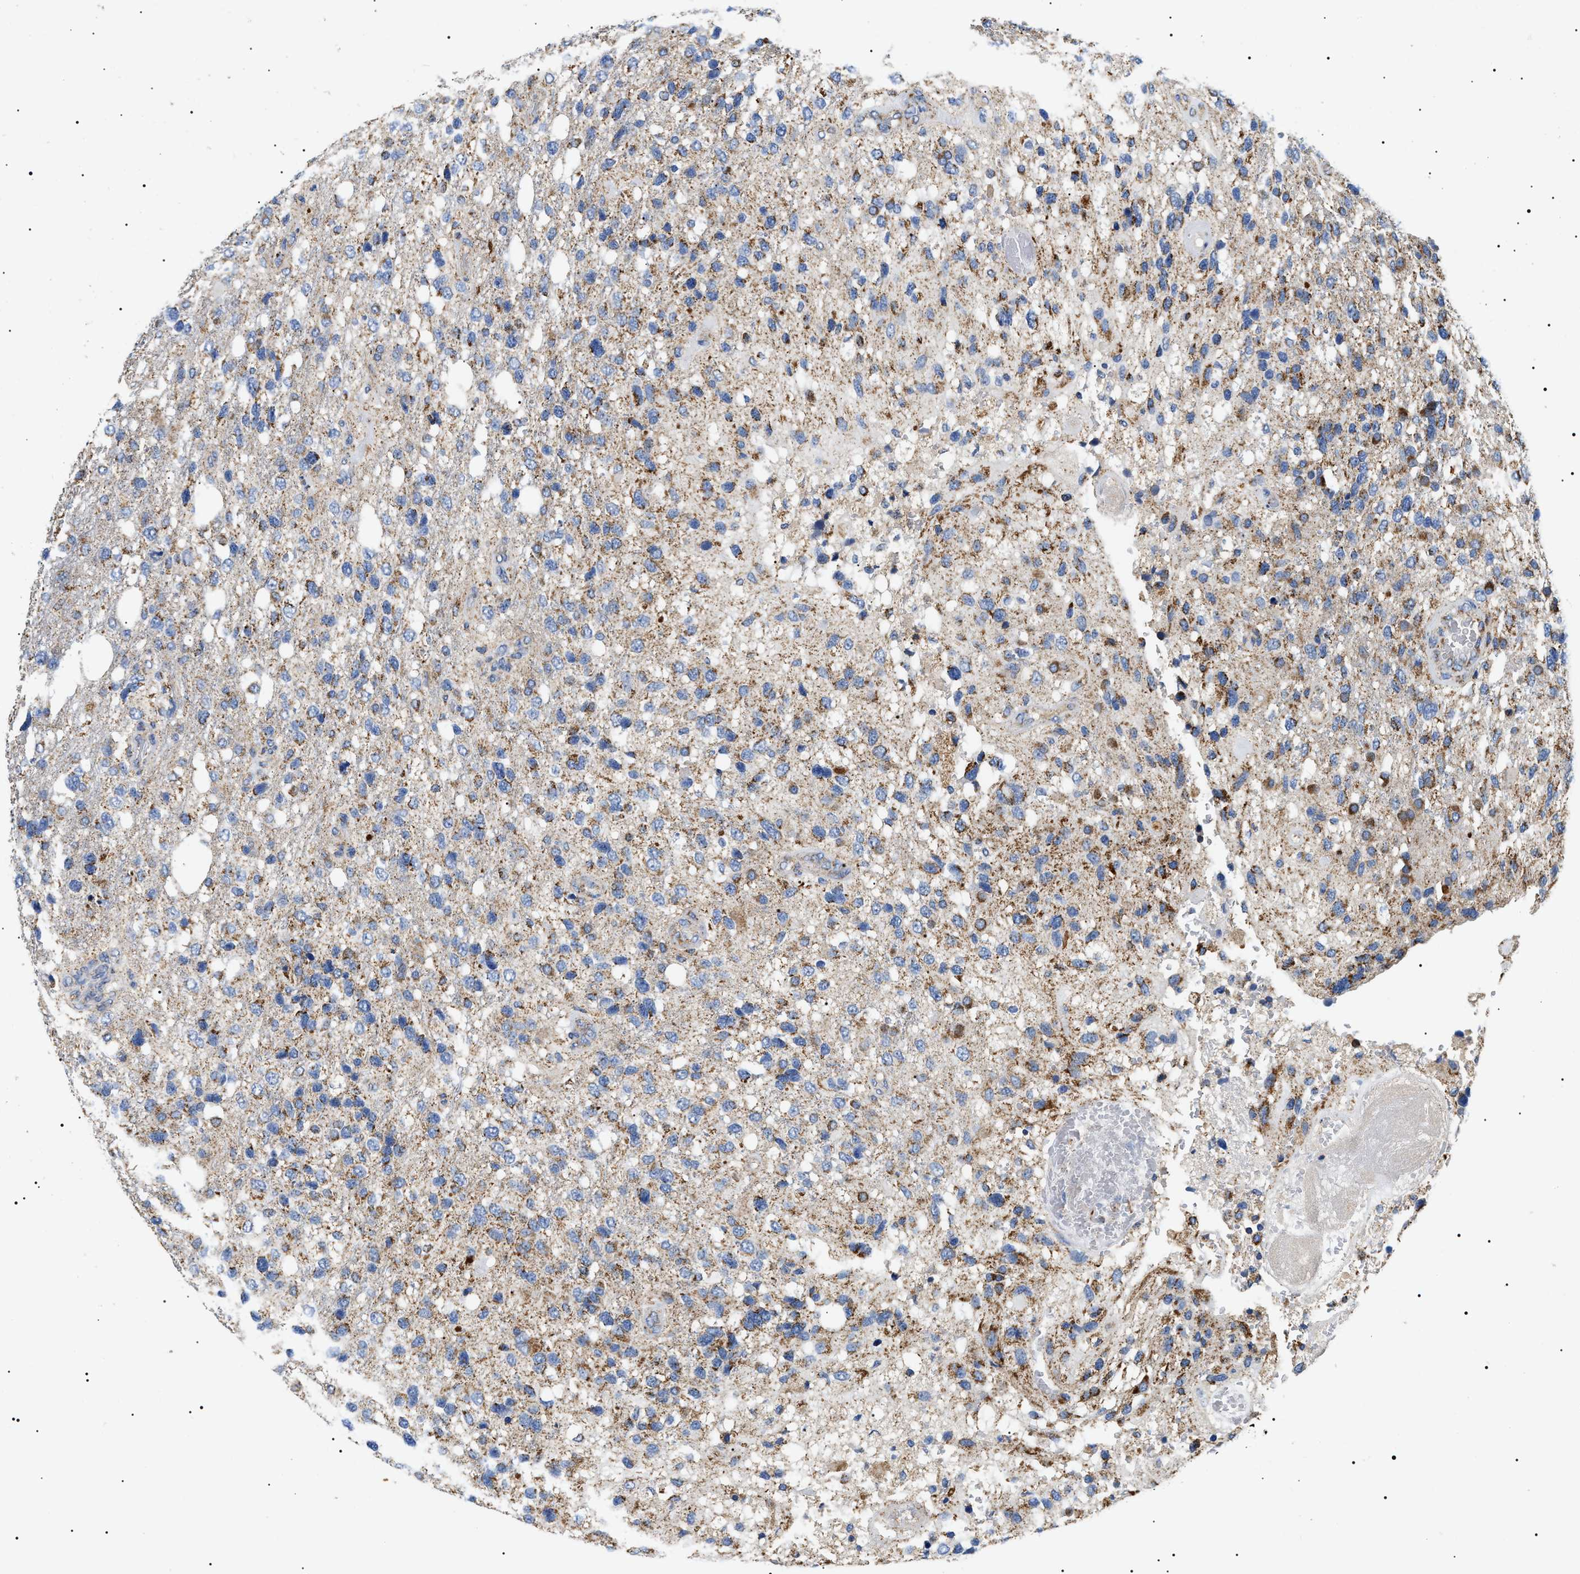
{"staining": {"intensity": "moderate", "quantity": "<25%", "location": "cytoplasmic/membranous"}, "tissue": "glioma", "cell_type": "Tumor cells", "image_type": "cancer", "snomed": [{"axis": "morphology", "description": "Glioma, malignant, High grade"}, {"axis": "topography", "description": "Brain"}], "caption": "Brown immunohistochemical staining in human malignant high-grade glioma demonstrates moderate cytoplasmic/membranous positivity in approximately <25% of tumor cells.", "gene": "OXSM", "patient": {"sex": "female", "age": 58}}